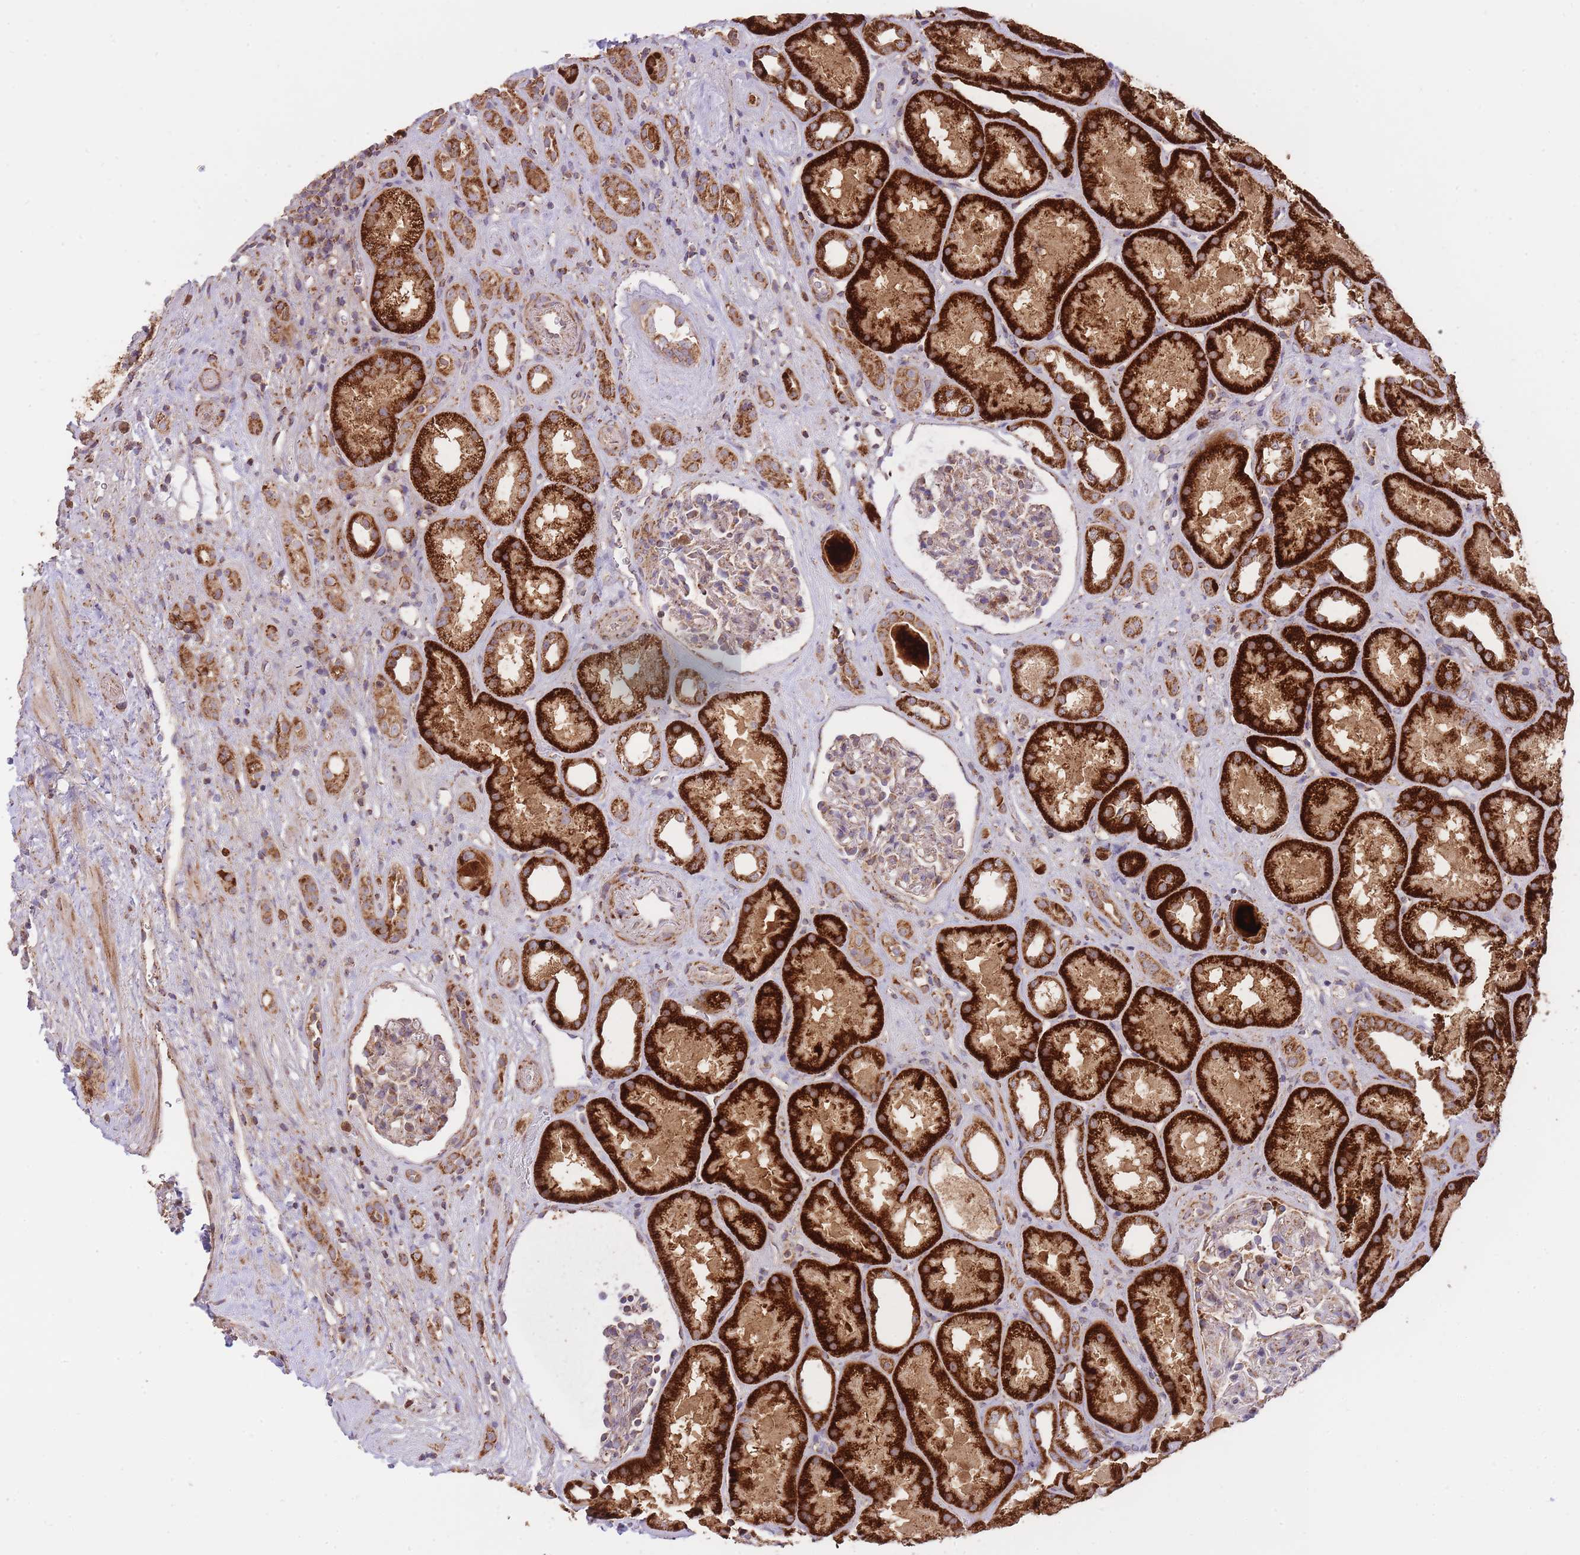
{"staining": {"intensity": "weak", "quantity": "25%-75%", "location": "cytoplasmic/membranous"}, "tissue": "kidney", "cell_type": "Cells in glomeruli", "image_type": "normal", "snomed": [{"axis": "morphology", "description": "Normal tissue, NOS"}, {"axis": "topography", "description": "Kidney"}], "caption": "Cells in glomeruli exhibit weak cytoplasmic/membranous expression in about 25%-75% of cells in unremarkable kidney.", "gene": "PREP", "patient": {"sex": "male", "age": 61}}